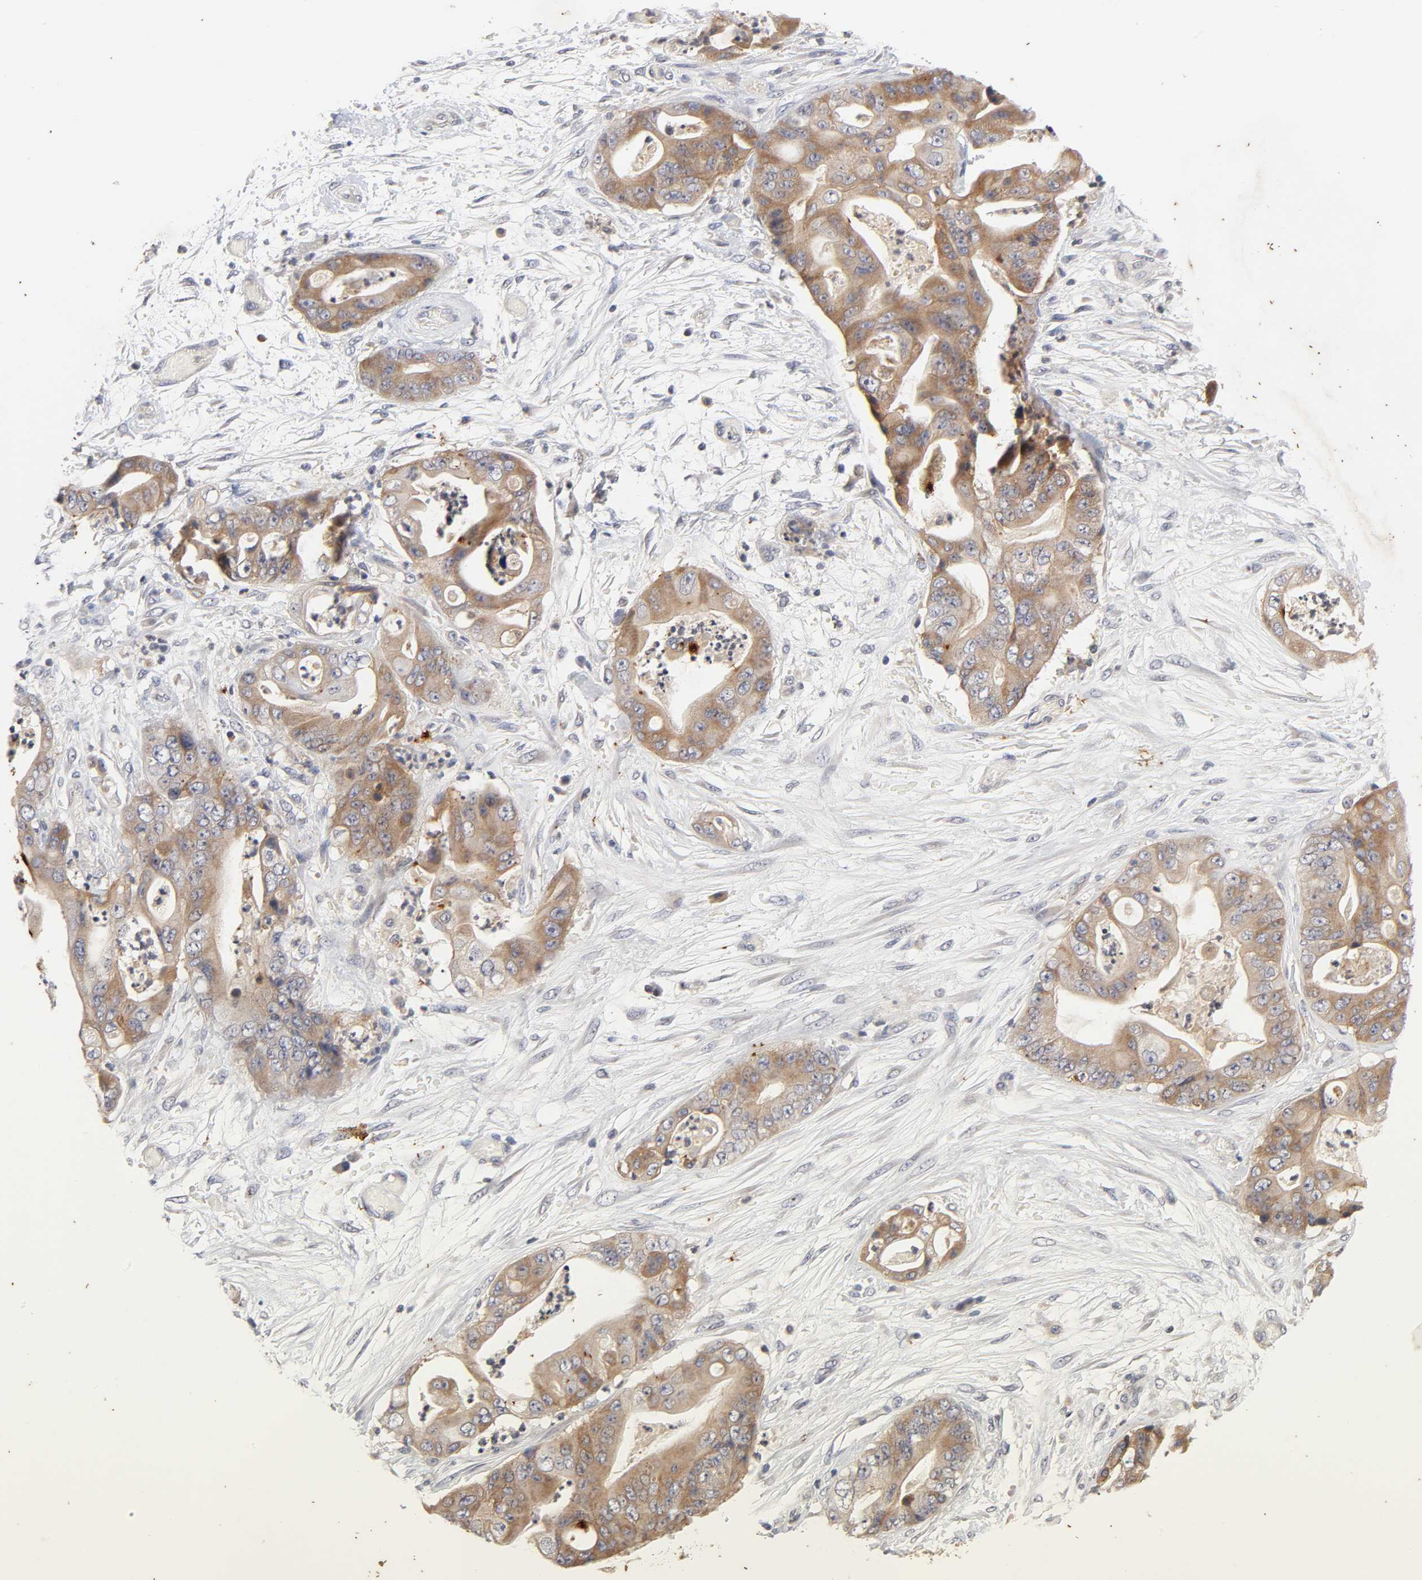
{"staining": {"intensity": "weak", "quantity": ">75%", "location": "cytoplasmic/membranous"}, "tissue": "stomach cancer", "cell_type": "Tumor cells", "image_type": "cancer", "snomed": [{"axis": "morphology", "description": "Adenocarcinoma, NOS"}, {"axis": "topography", "description": "Stomach"}], "caption": "Human stomach cancer (adenocarcinoma) stained for a protein (brown) exhibits weak cytoplasmic/membranous positive expression in about >75% of tumor cells.", "gene": "CXADR", "patient": {"sex": "female", "age": 73}}